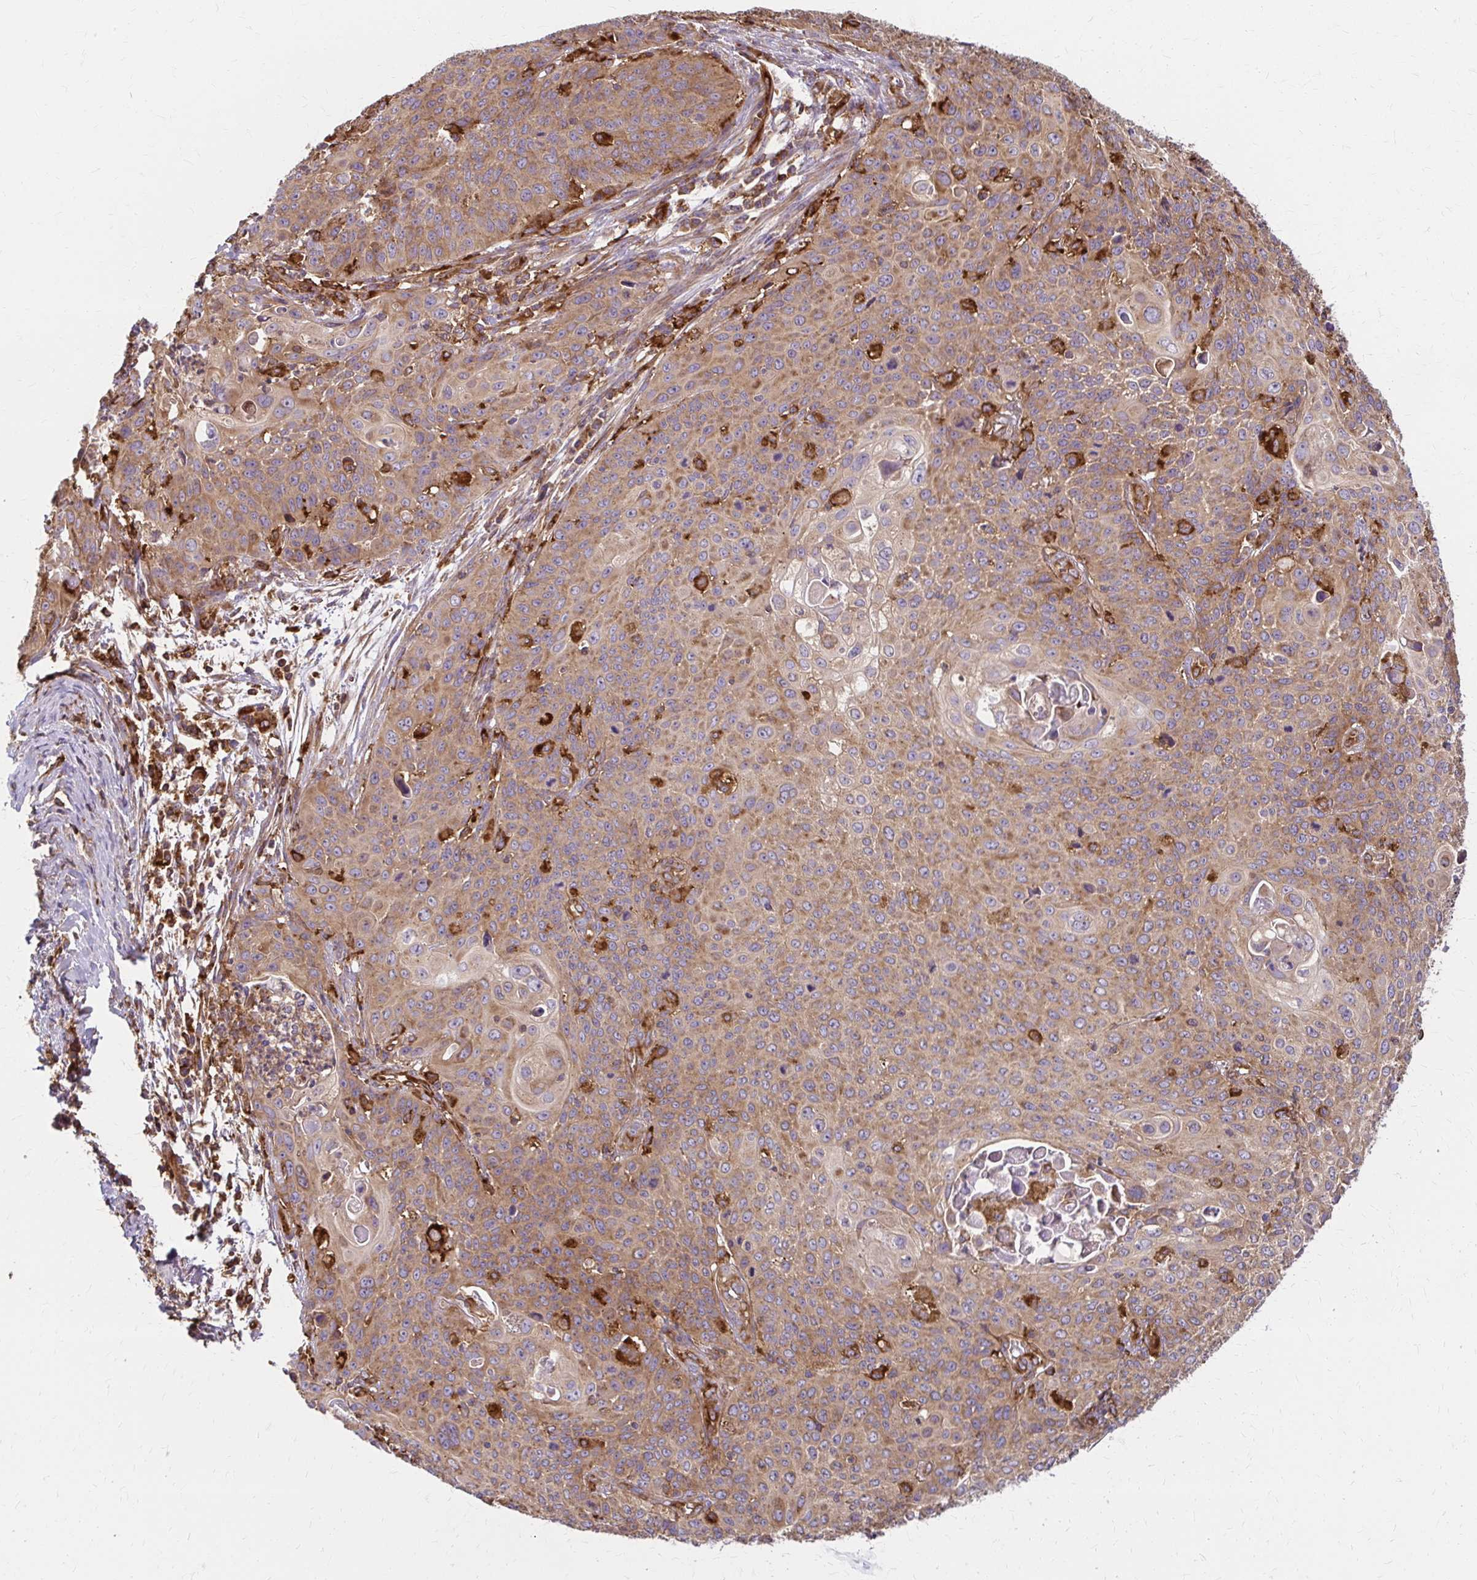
{"staining": {"intensity": "moderate", "quantity": ">75%", "location": "cytoplasmic/membranous"}, "tissue": "cervical cancer", "cell_type": "Tumor cells", "image_type": "cancer", "snomed": [{"axis": "morphology", "description": "Squamous cell carcinoma, NOS"}, {"axis": "topography", "description": "Cervix"}], "caption": "Immunohistochemistry photomicrograph of neoplastic tissue: squamous cell carcinoma (cervical) stained using immunohistochemistry (IHC) displays medium levels of moderate protein expression localized specifically in the cytoplasmic/membranous of tumor cells, appearing as a cytoplasmic/membranous brown color.", "gene": "WASF2", "patient": {"sex": "female", "age": 65}}